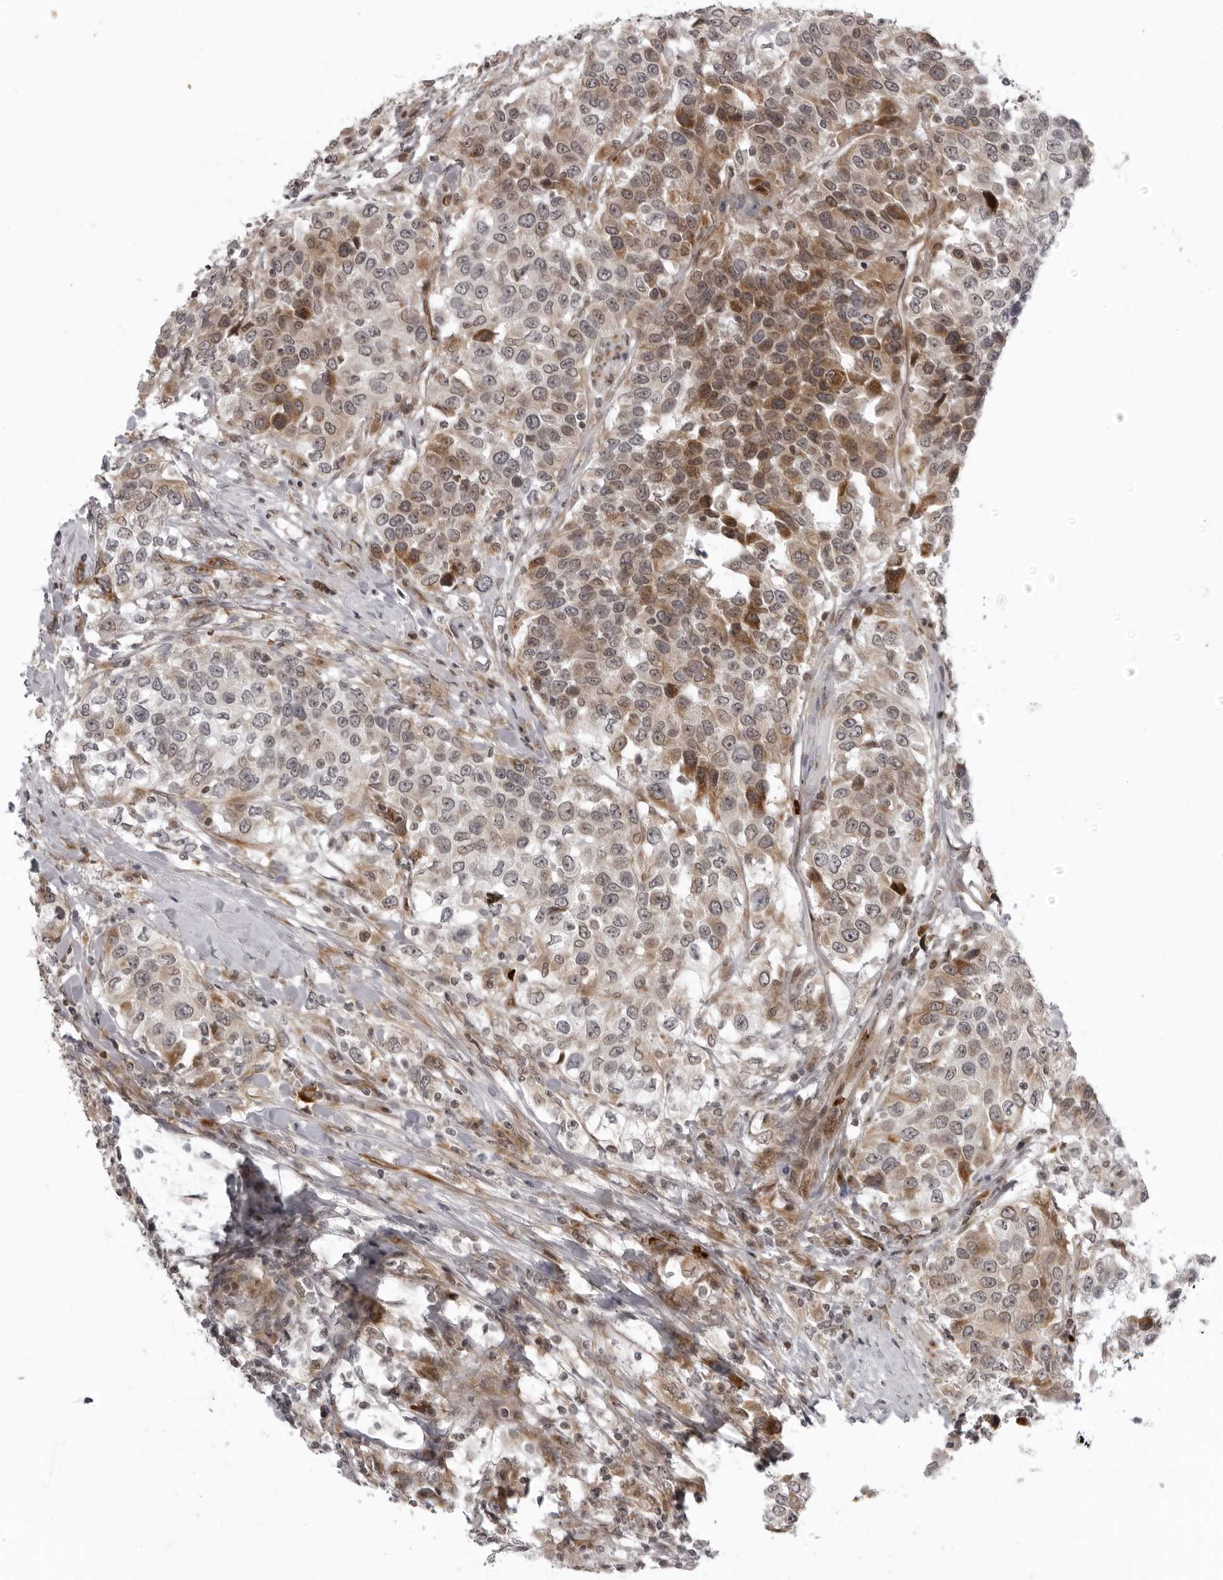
{"staining": {"intensity": "moderate", "quantity": ">75%", "location": "cytoplasmic/membranous"}, "tissue": "urothelial cancer", "cell_type": "Tumor cells", "image_type": "cancer", "snomed": [{"axis": "morphology", "description": "Urothelial carcinoma, High grade"}, {"axis": "topography", "description": "Urinary bladder"}], "caption": "High-grade urothelial carcinoma stained for a protein (brown) displays moderate cytoplasmic/membranous positive positivity in approximately >75% of tumor cells.", "gene": "THOP1", "patient": {"sex": "female", "age": 80}}